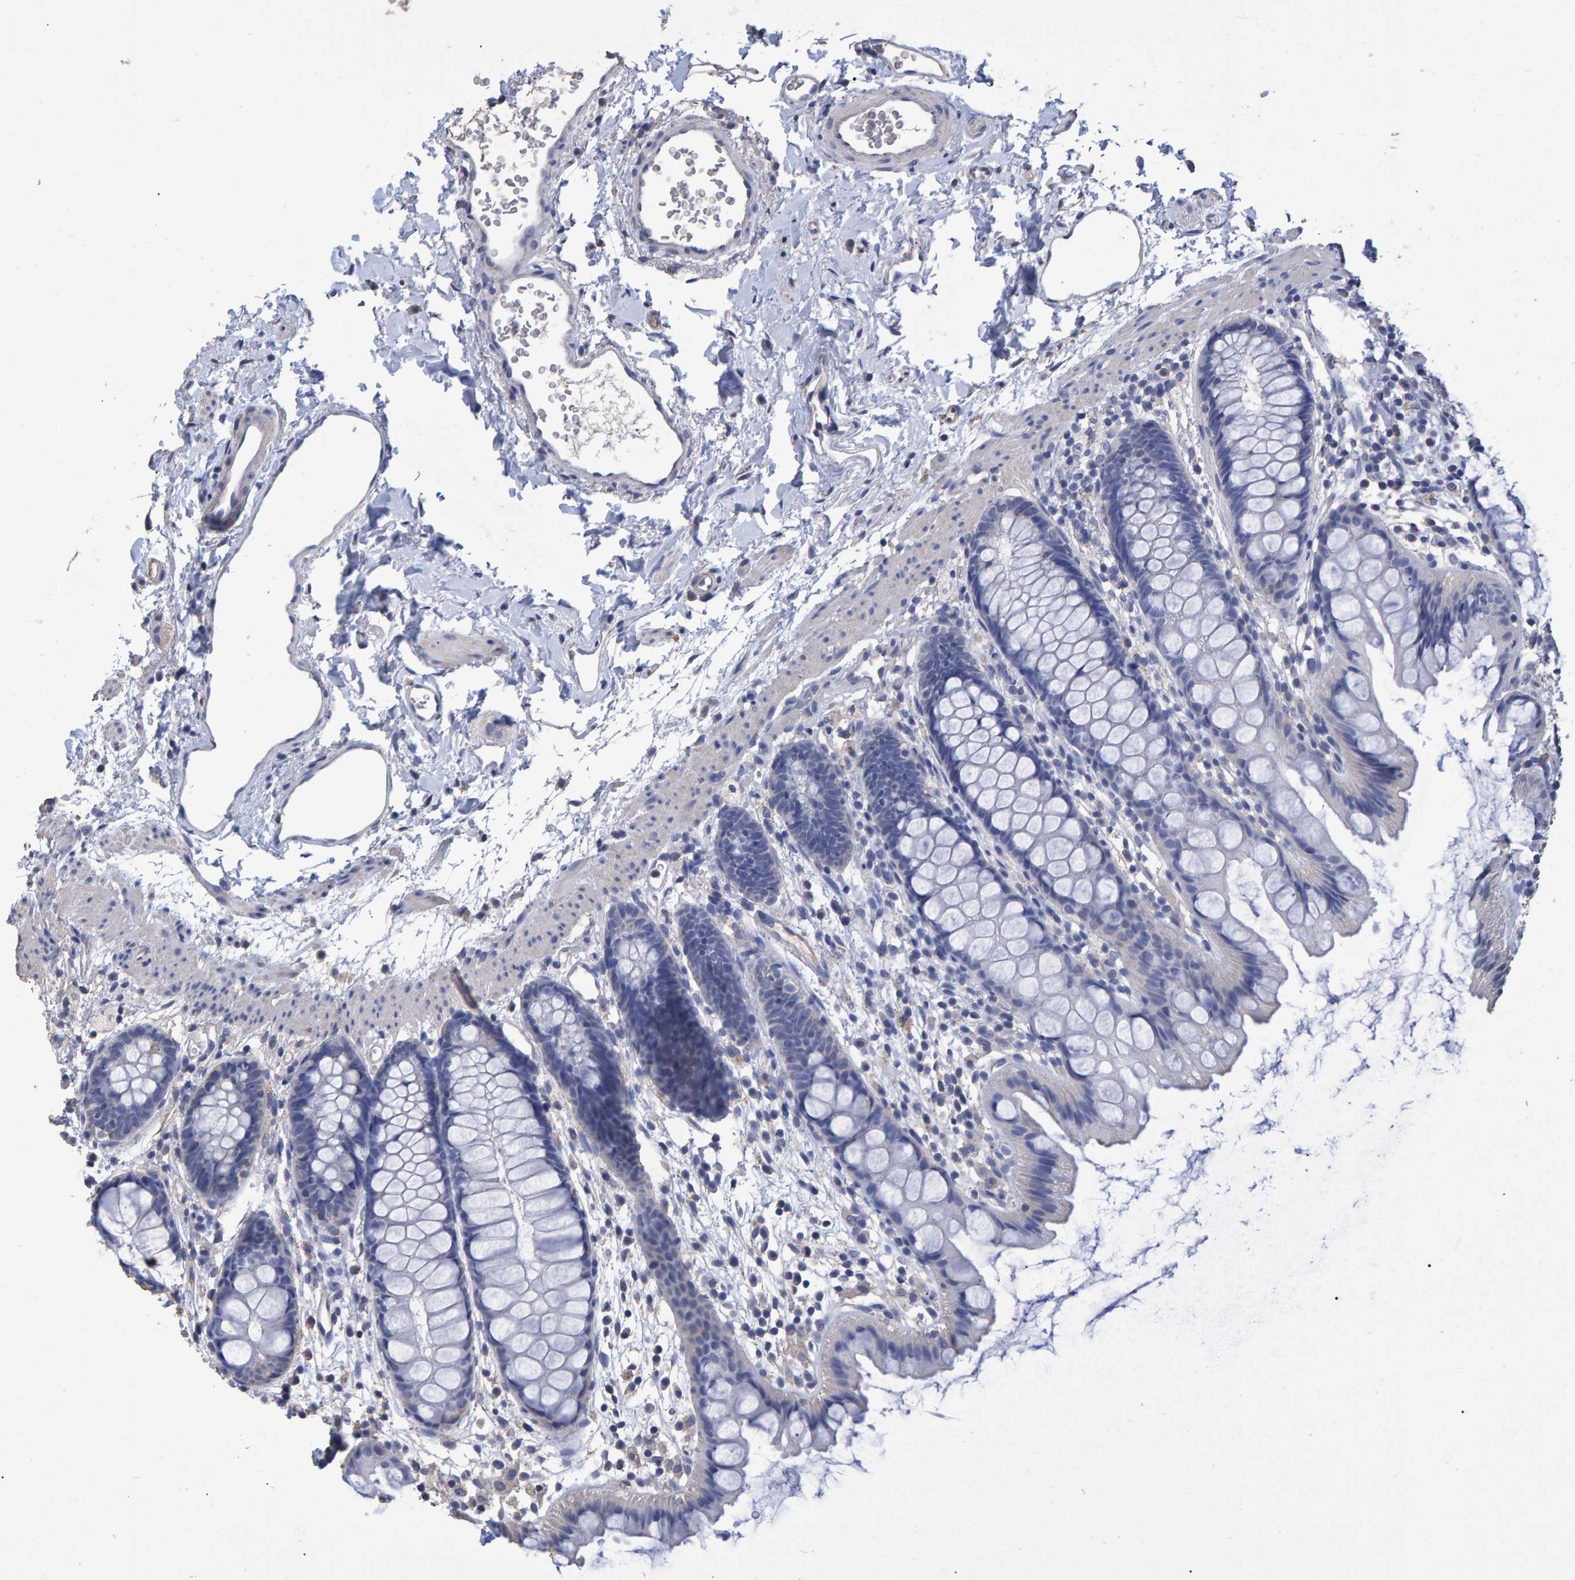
{"staining": {"intensity": "negative", "quantity": "none", "location": "none"}, "tissue": "rectum", "cell_type": "Glandular cells", "image_type": "normal", "snomed": [{"axis": "morphology", "description": "Normal tissue, NOS"}, {"axis": "topography", "description": "Rectum"}], "caption": "An immunohistochemistry (IHC) photomicrograph of unremarkable rectum is shown. There is no staining in glandular cells of rectum.", "gene": "HEMGN", "patient": {"sex": "female", "age": 65}}